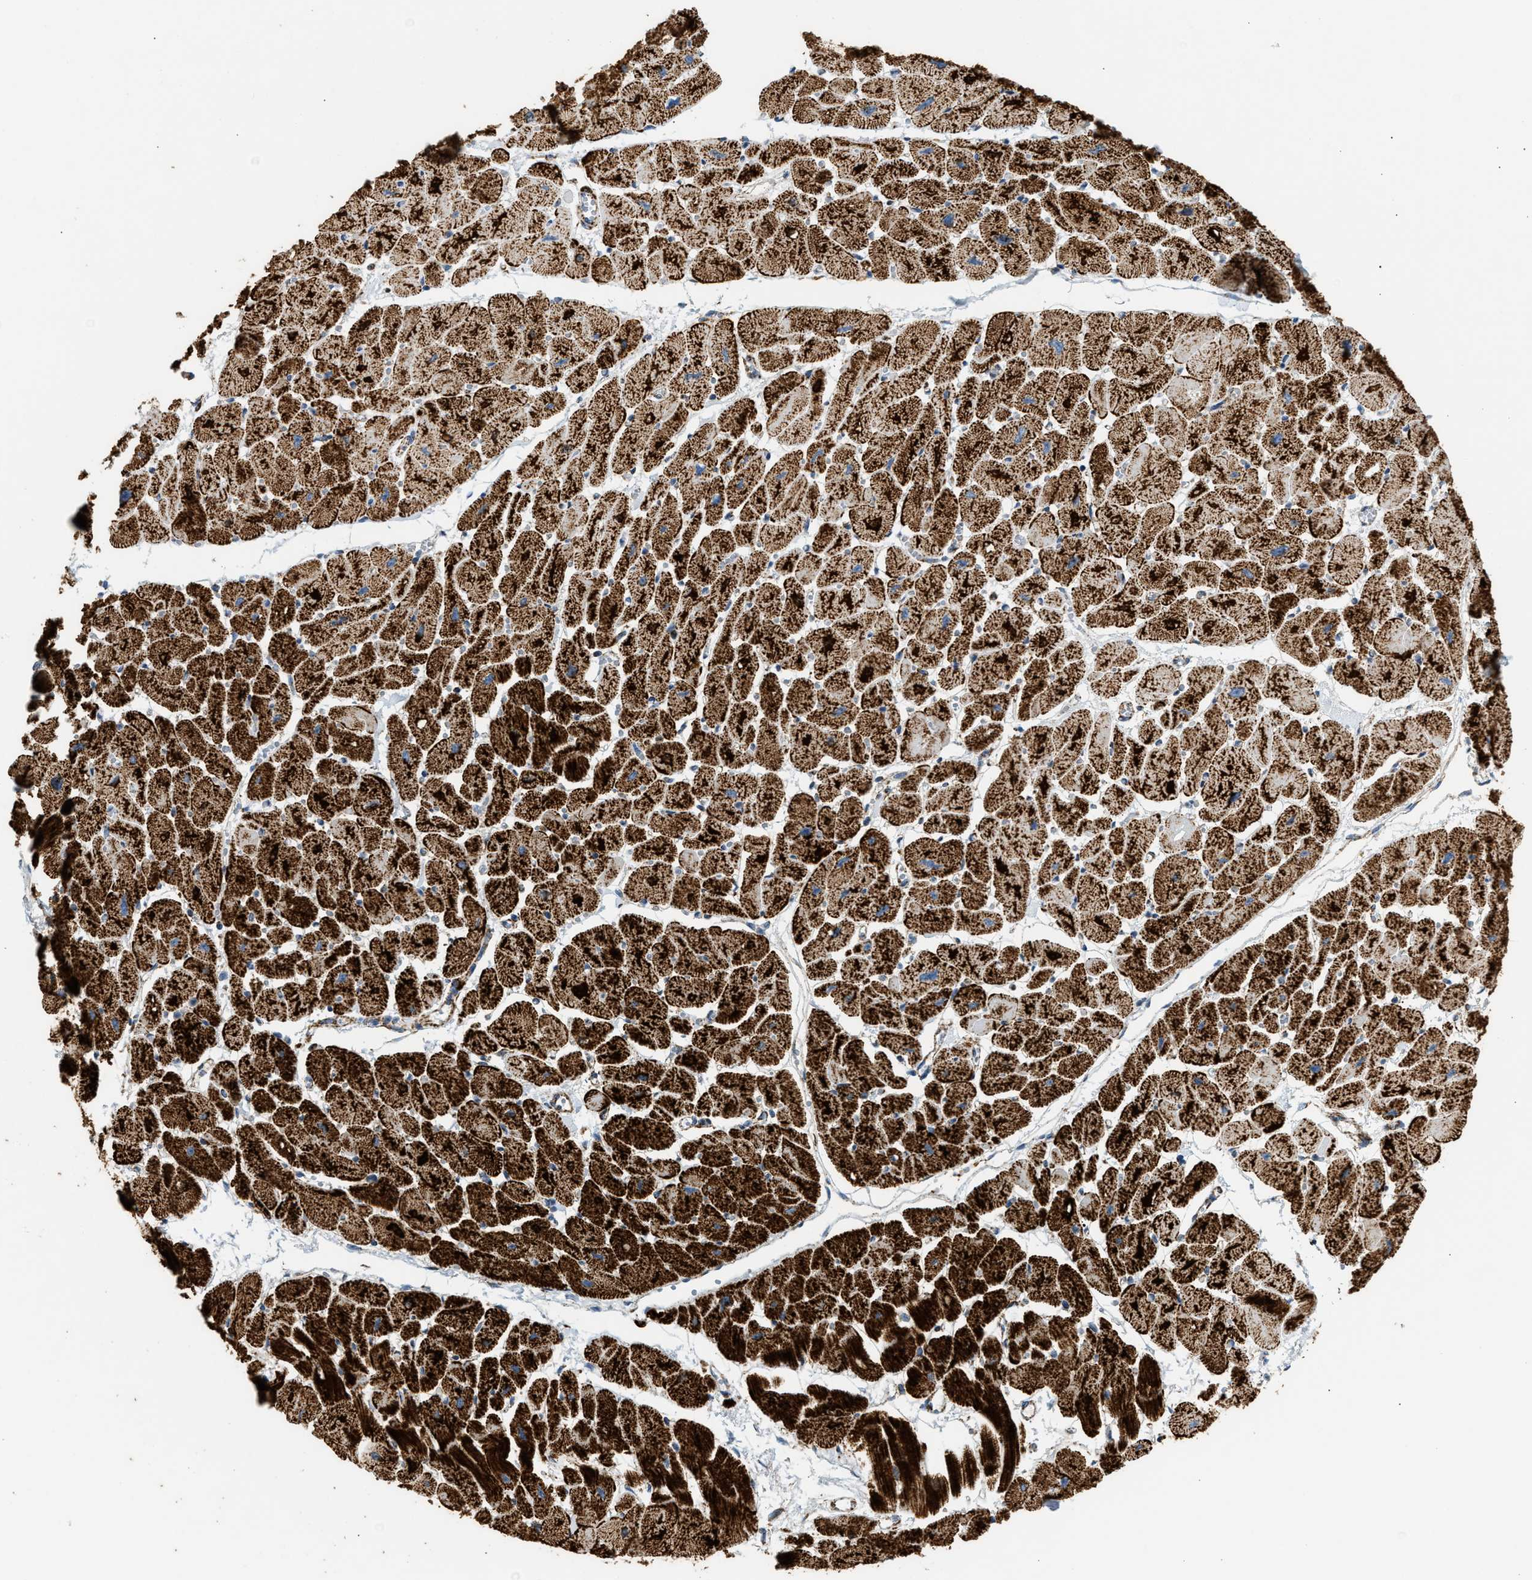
{"staining": {"intensity": "strong", "quantity": ">75%", "location": "cytoplasmic/membranous"}, "tissue": "heart muscle", "cell_type": "Cardiomyocytes", "image_type": "normal", "snomed": [{"axis": "morphology", "description": "Normal tissue, NOS"}, {"axis": "topography", "description": "Heart"}], "caption": "This image exhibits IHC staining of normal human heart muscle, with high strong cytoplasmic/membranous expression in approximately >75% of cardiomyocytes.", "gene": "OGDH", "patient": {"sex": "female", "age": 54}}